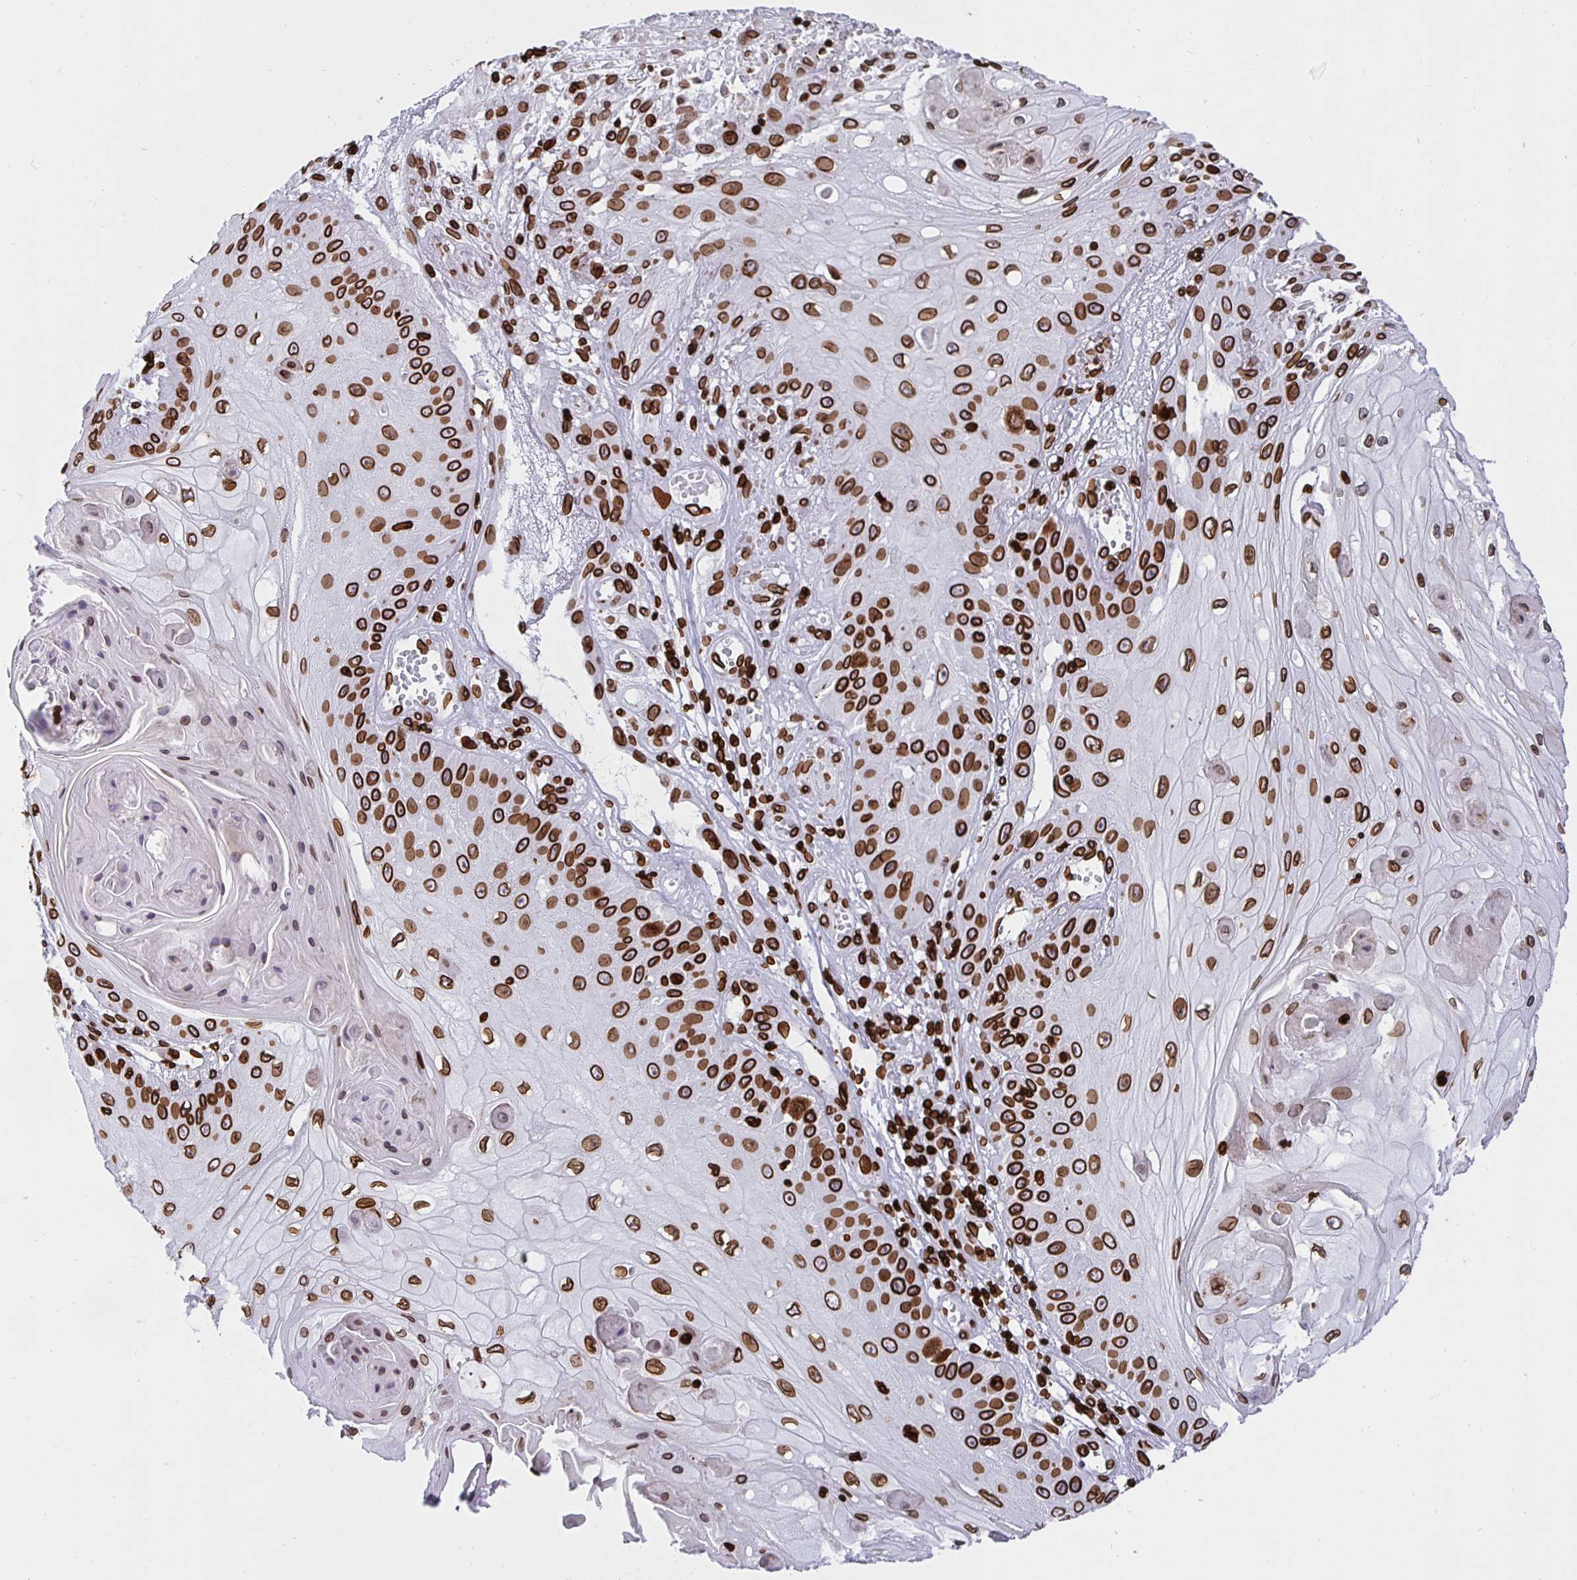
{"staining": {"intensity": "strong", "quantity": ">75%", "location": "cytoplasmic/membranous,nuclear"}, "tissue": "skin cancer", "cell_type": "Tumor cells", "image_type": "cancer", "snomed": [{"axis": "morphology", "description": "Squamous cell carcinoma, NOS"}, {"axis": "topography", "description": "Skin"}], "caption": "Squamous cell carcinoma (skin) stained for a protein (brown) reveals strong cytoplasmic/membranous and nuclear positive expression in about >75% of tumor cells.", "gene": "LMNB1", "patient": {"sex": "male", "age": 70}}